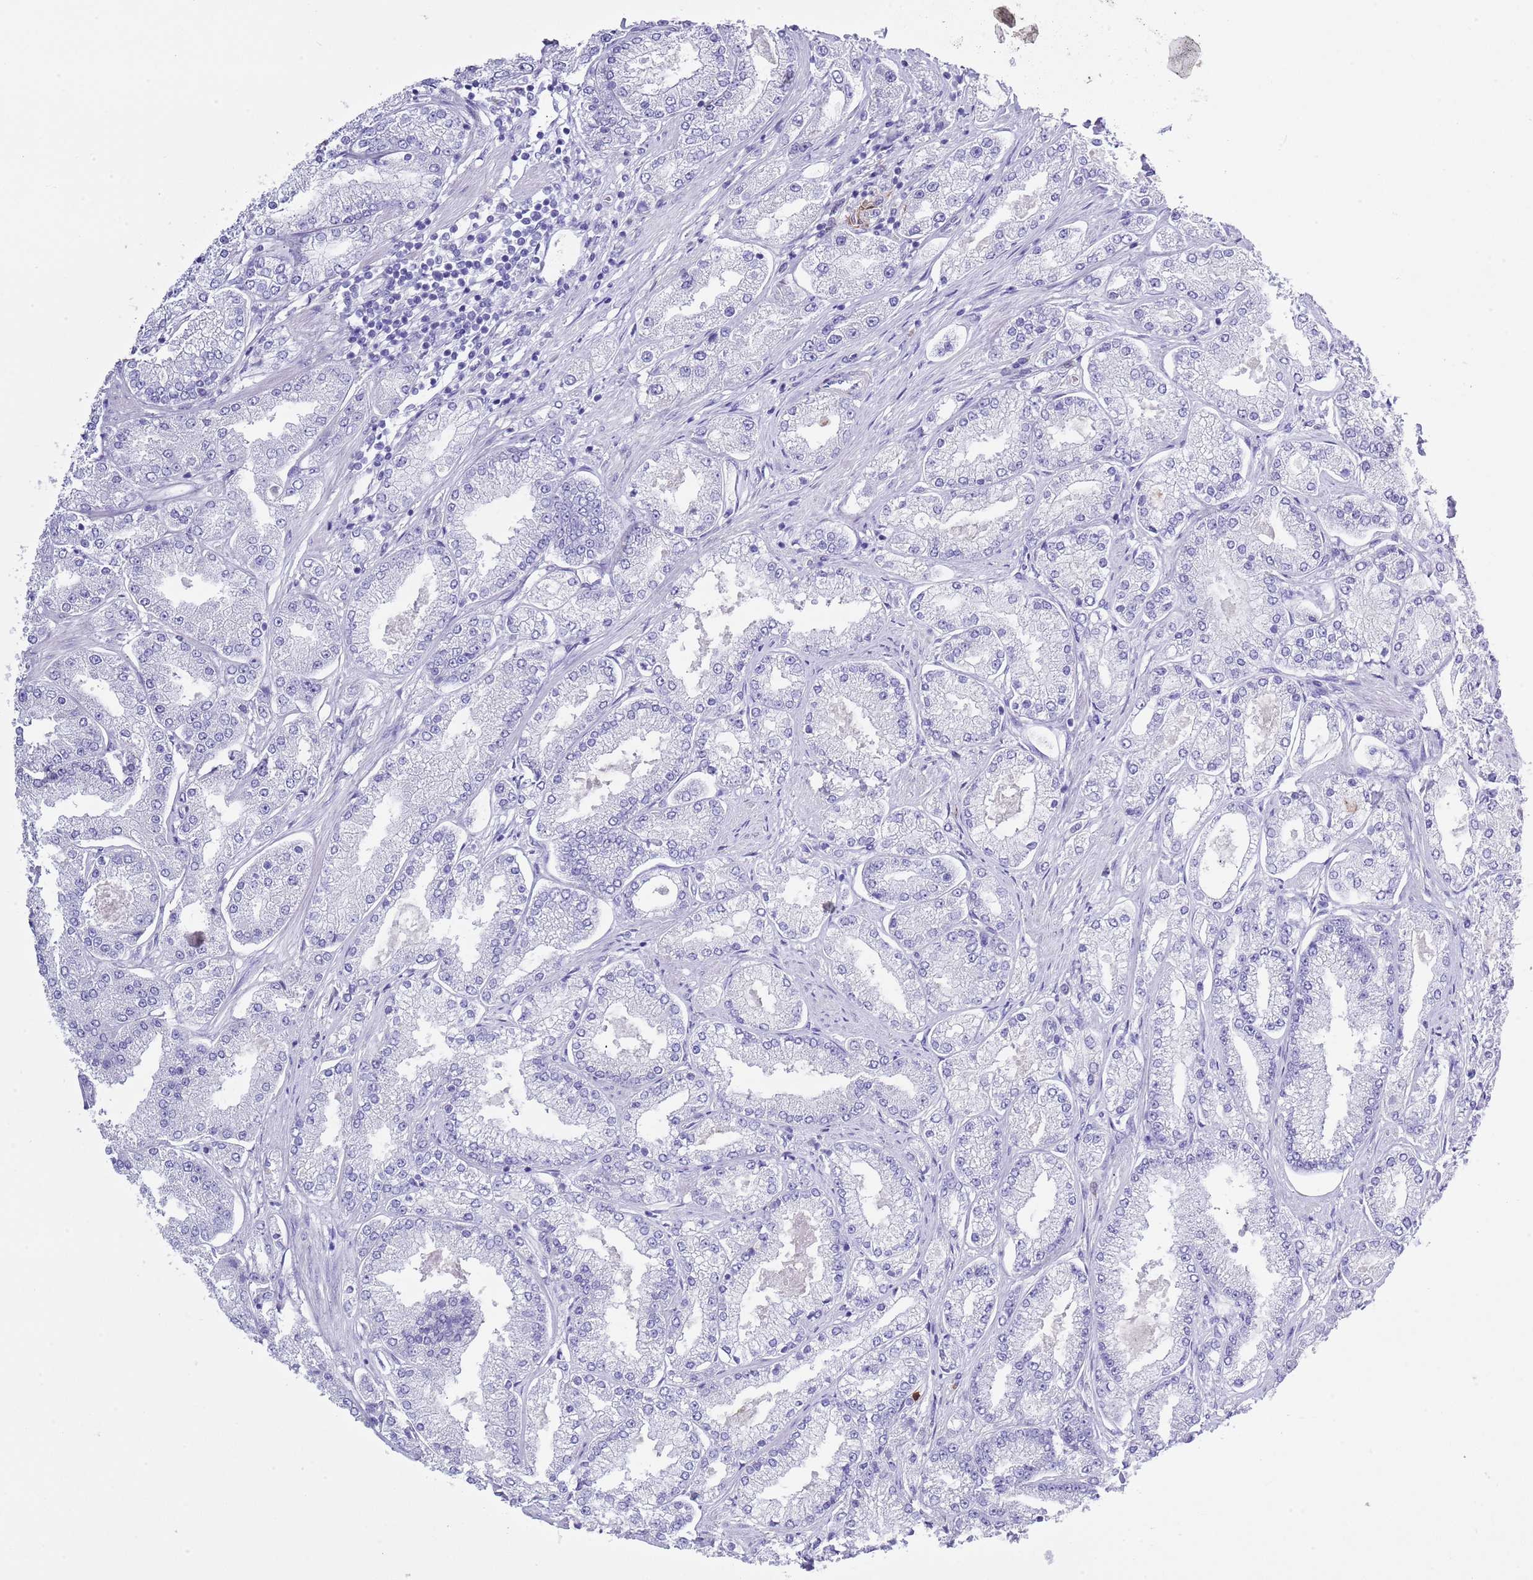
{"staining": {"intensity": "negative", "quantity": "none", "location": "none"}, "tissue": "prostate cancer", "cell_type": "Tumor cells", "image_type": "cancer", "snomed": [{"axis": "morphology", "description": "Adenocarcinoma, High grade"}, {"axis": "topography", "description": "Prostate"}], "caption": "A high-resolution histopathology image shows immunohistochemistry staining of prostate cancer, which demonstrates no significant expression in tumor cells.", "gene": "ZFP2", "patient": {"sex": "male", "age": 69}}